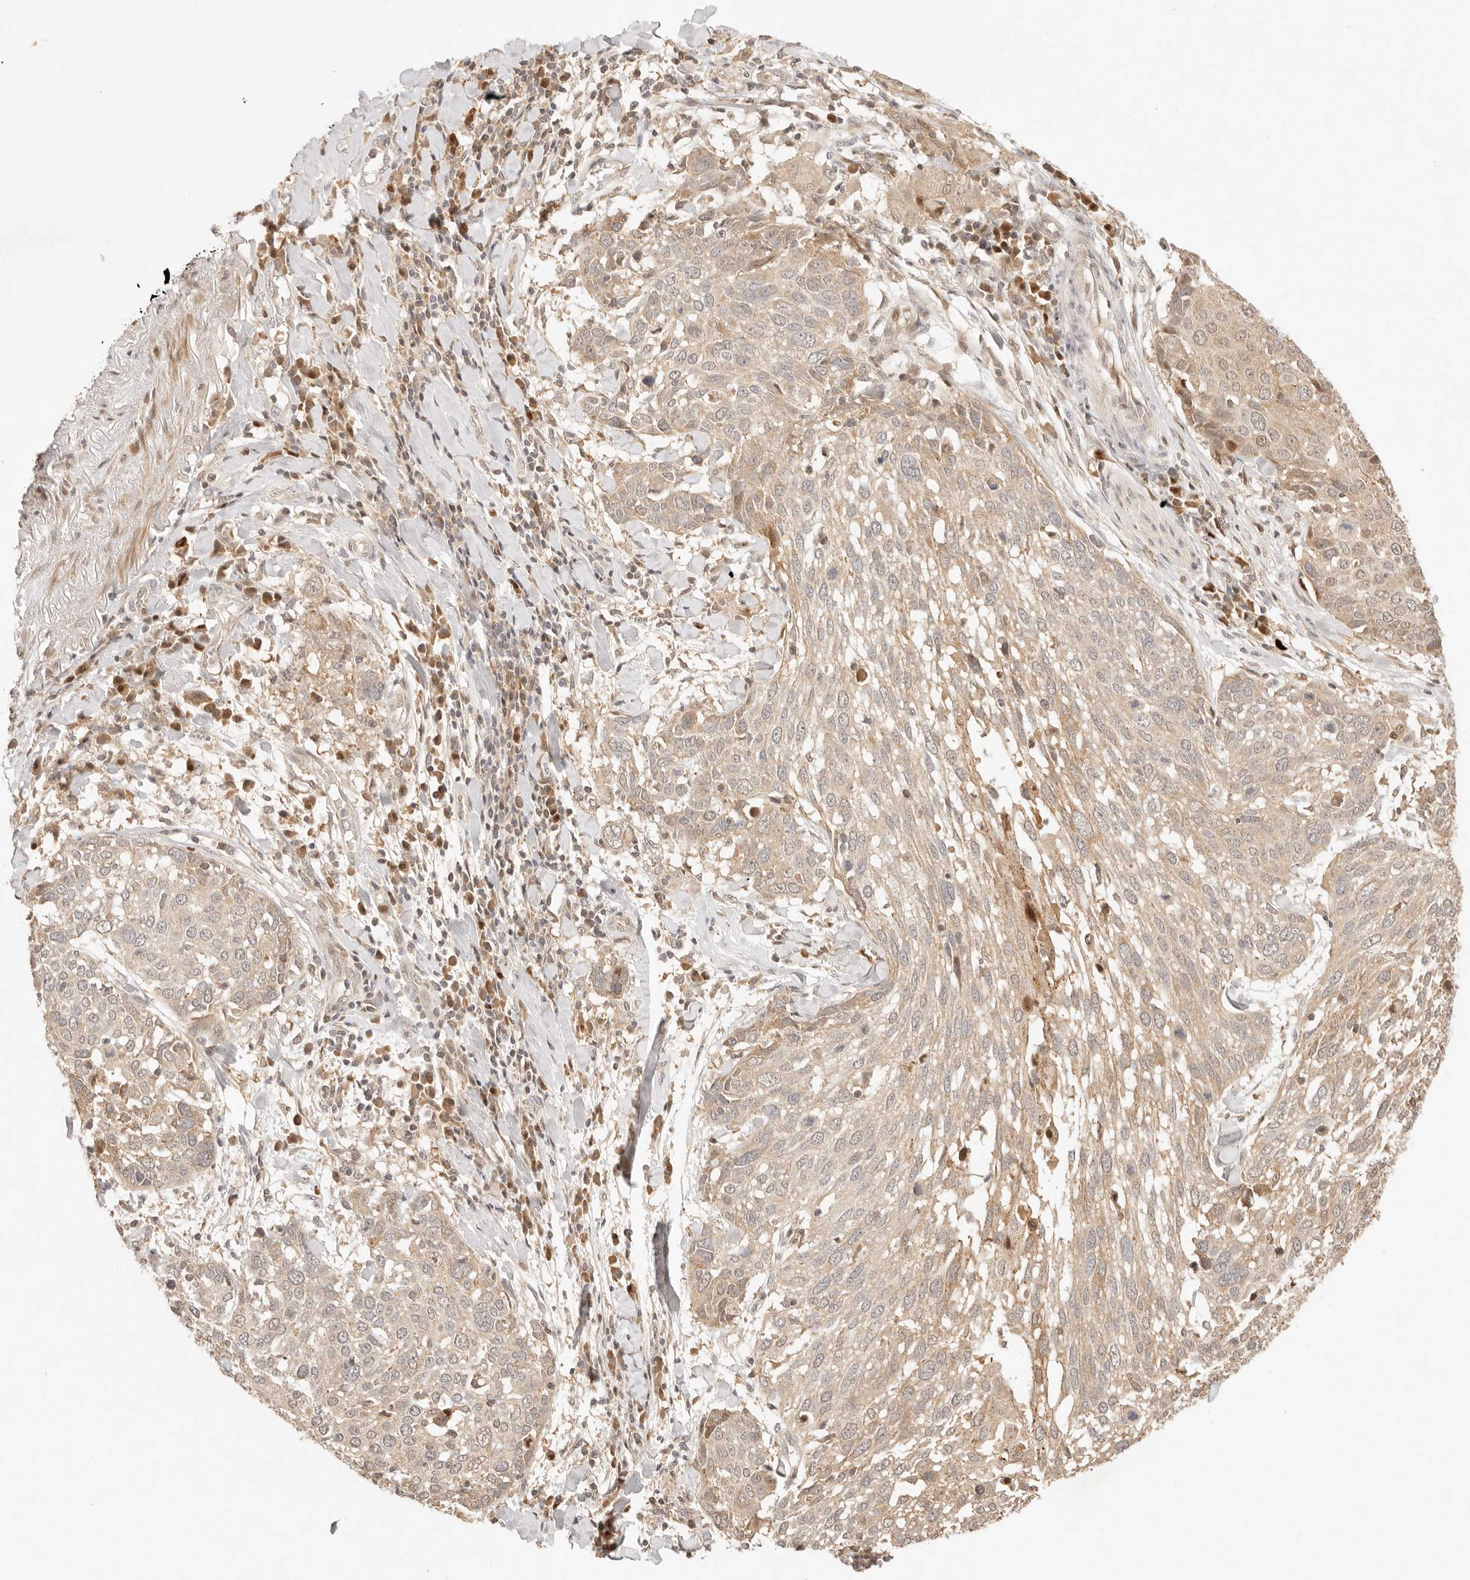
{"staining": {"intensity": "weak", "quantity": ">75%", "location": "cytoplasmic/membranous"}, "tissue": "lung cancer", "cell_type": "Tumor cells", "image_type": "cancer", "snomed": [{"axis": "morphology", "description": "Squamous cell carcinoma, NOS"}, {"axis": "topography", "description": "Lung"}], "caption": "A brown stain highlights weak cytoplasmic/membranous staining of a protein in lung cancer tumor cells. (DAB IHC with brightfield microscopy, high magnification).", "gene": "PHLDA3", "patient": {"sex": "male", "age": 65}}